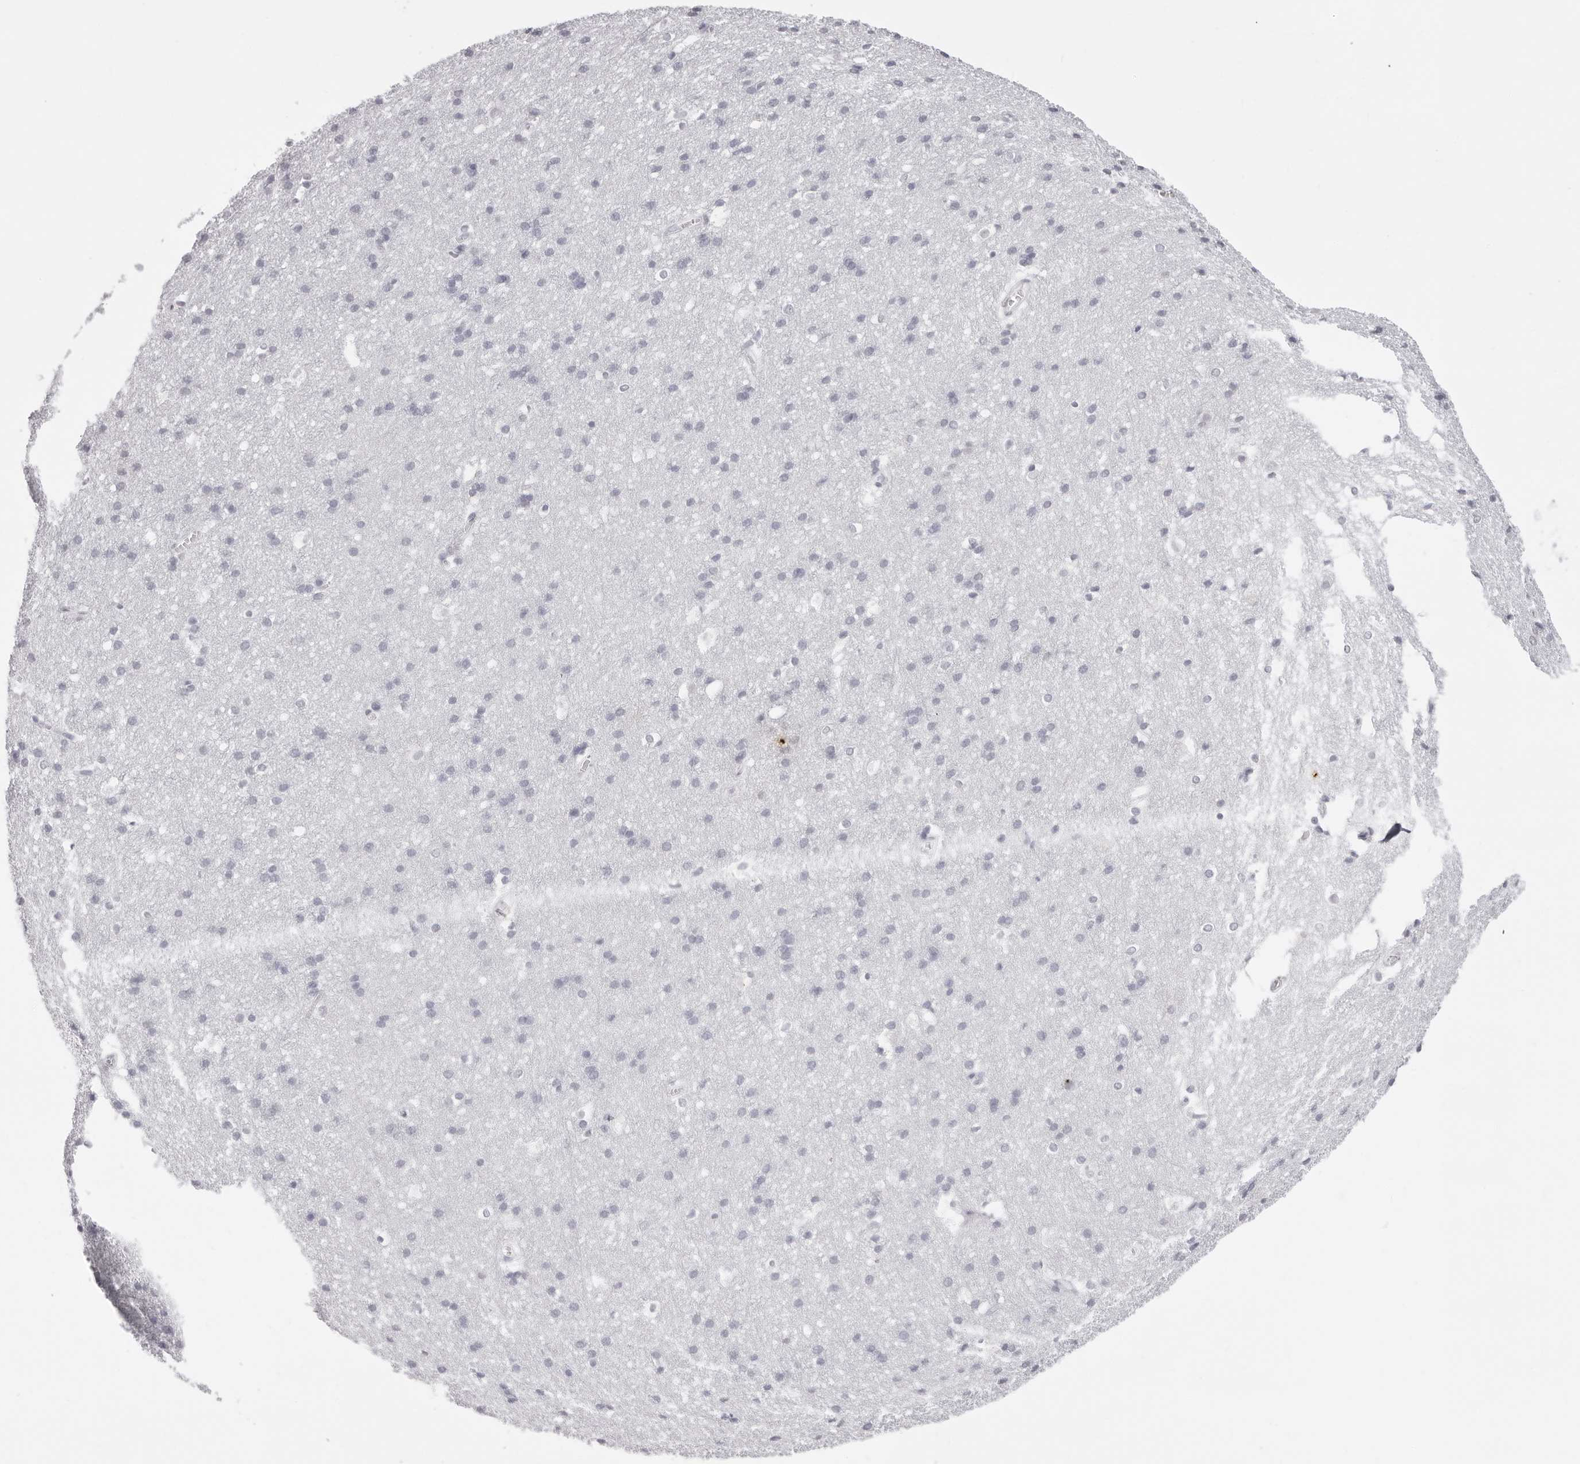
{"staining": {"intensity": "negative", "quantity": "none", "location": "none"}, "tissue": "cerebral cortex", "cell_type": "Endothelial cells", "image_type": "normal", "snomed": [{"axis": "morphology", "description": "Normal tissue, NOS"}, {"axis": "topography", "description": "Cerebral cortex"}], "caption": "Immunohistochemical staining of benign cerebral cortex demonstrates no significant staining in endothelial cells. The staining was performed using DAB (3,3'-diaminobenzidine) to visualize the protein expression in brown, while the nuclei were stained in blue with hematoxylin (Magnification: 20x).", "gene": "CST5", "patient": {"sex": "male", "age": 54}}